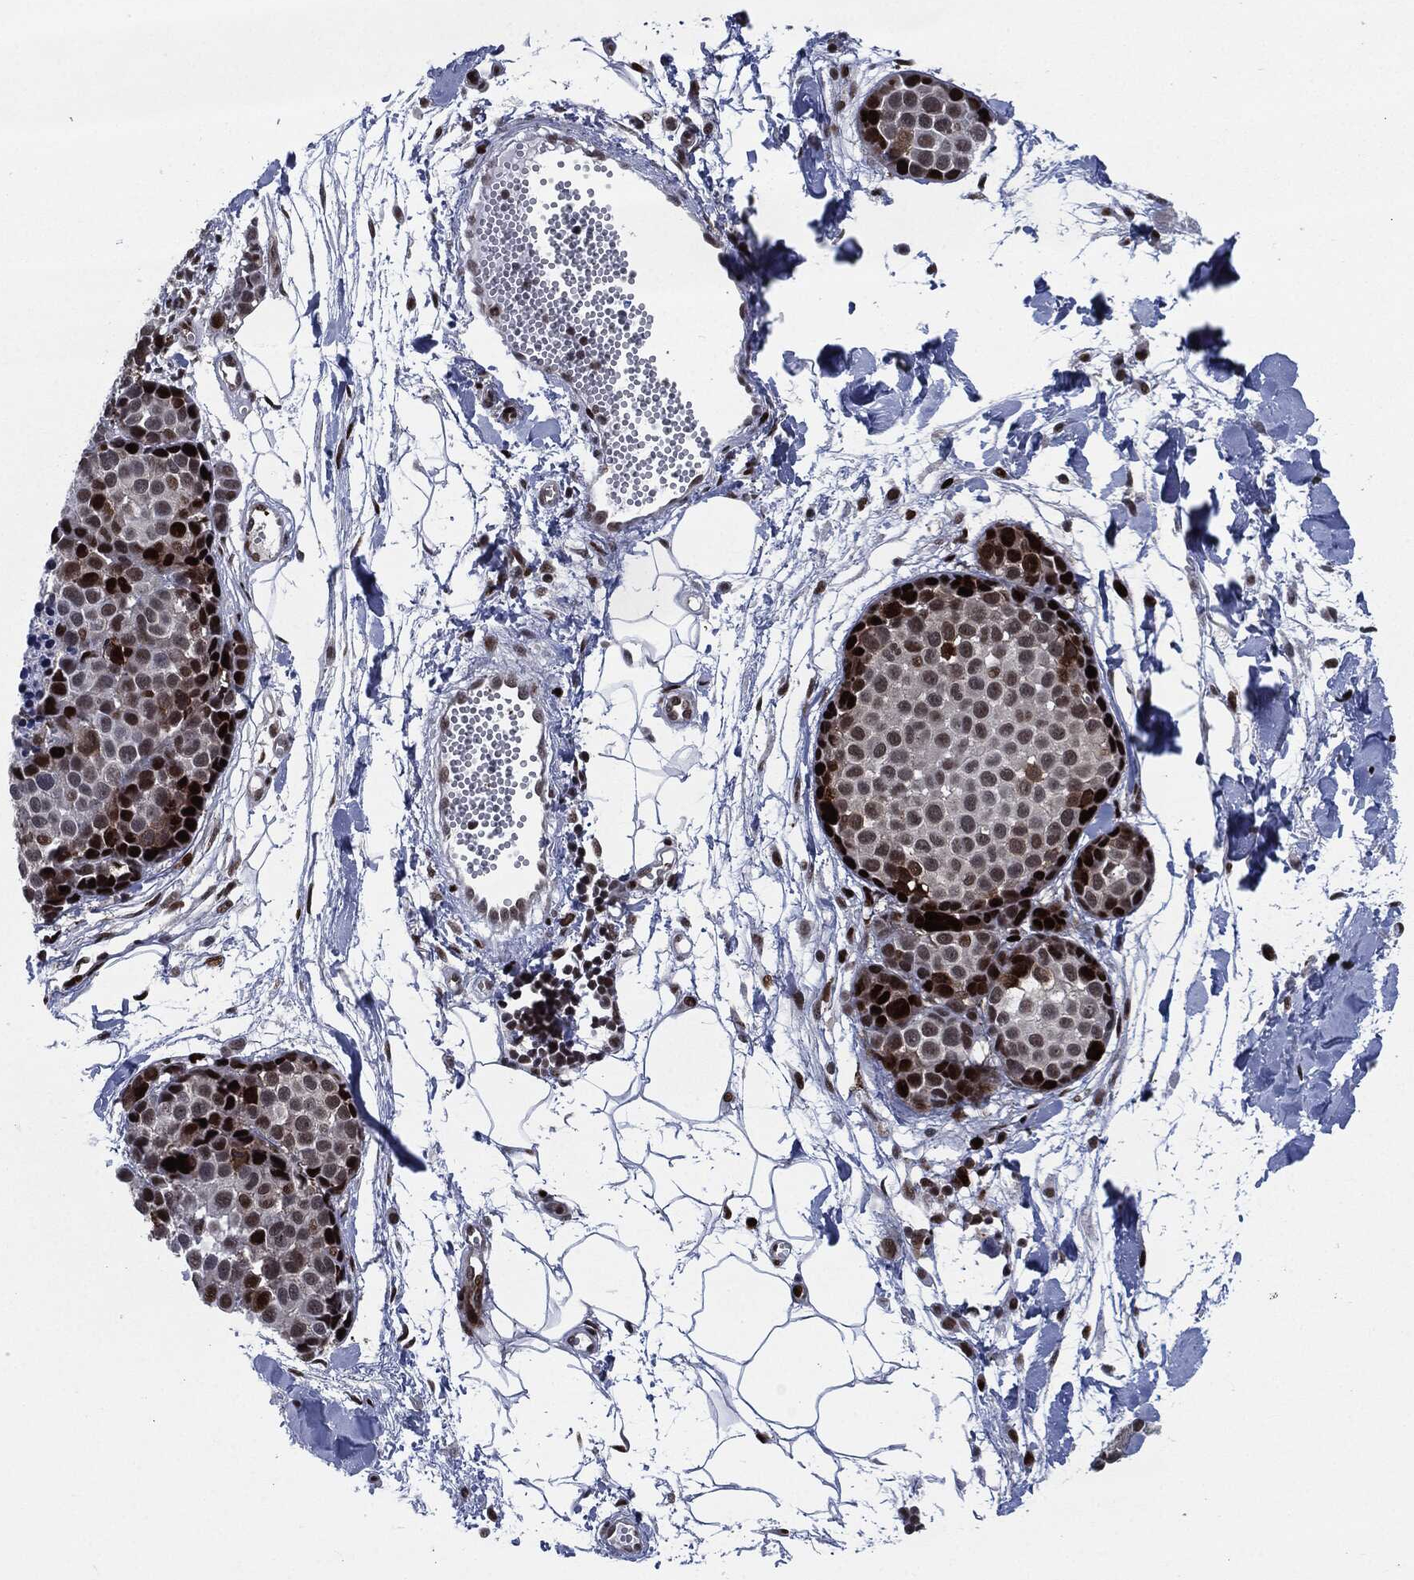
{"staining": {"intensity": "strong", "quantity": "25%-75%", "location": "nuclear"}, "tissue": "melanoma", "cell_type": "Tumor cells", "image_type": "cancer", "snomed": [{"axis": "morphology", "description": "Malignant melanoma, NOS"}, {"axis": "topography", "description": "Skin"}], "caption": "Malignant melanoma stained for a protein displays strong nuclear positivity in tumor cells.", "gene": "AKT2", "patient": {"sex": "female", "age": 86}}